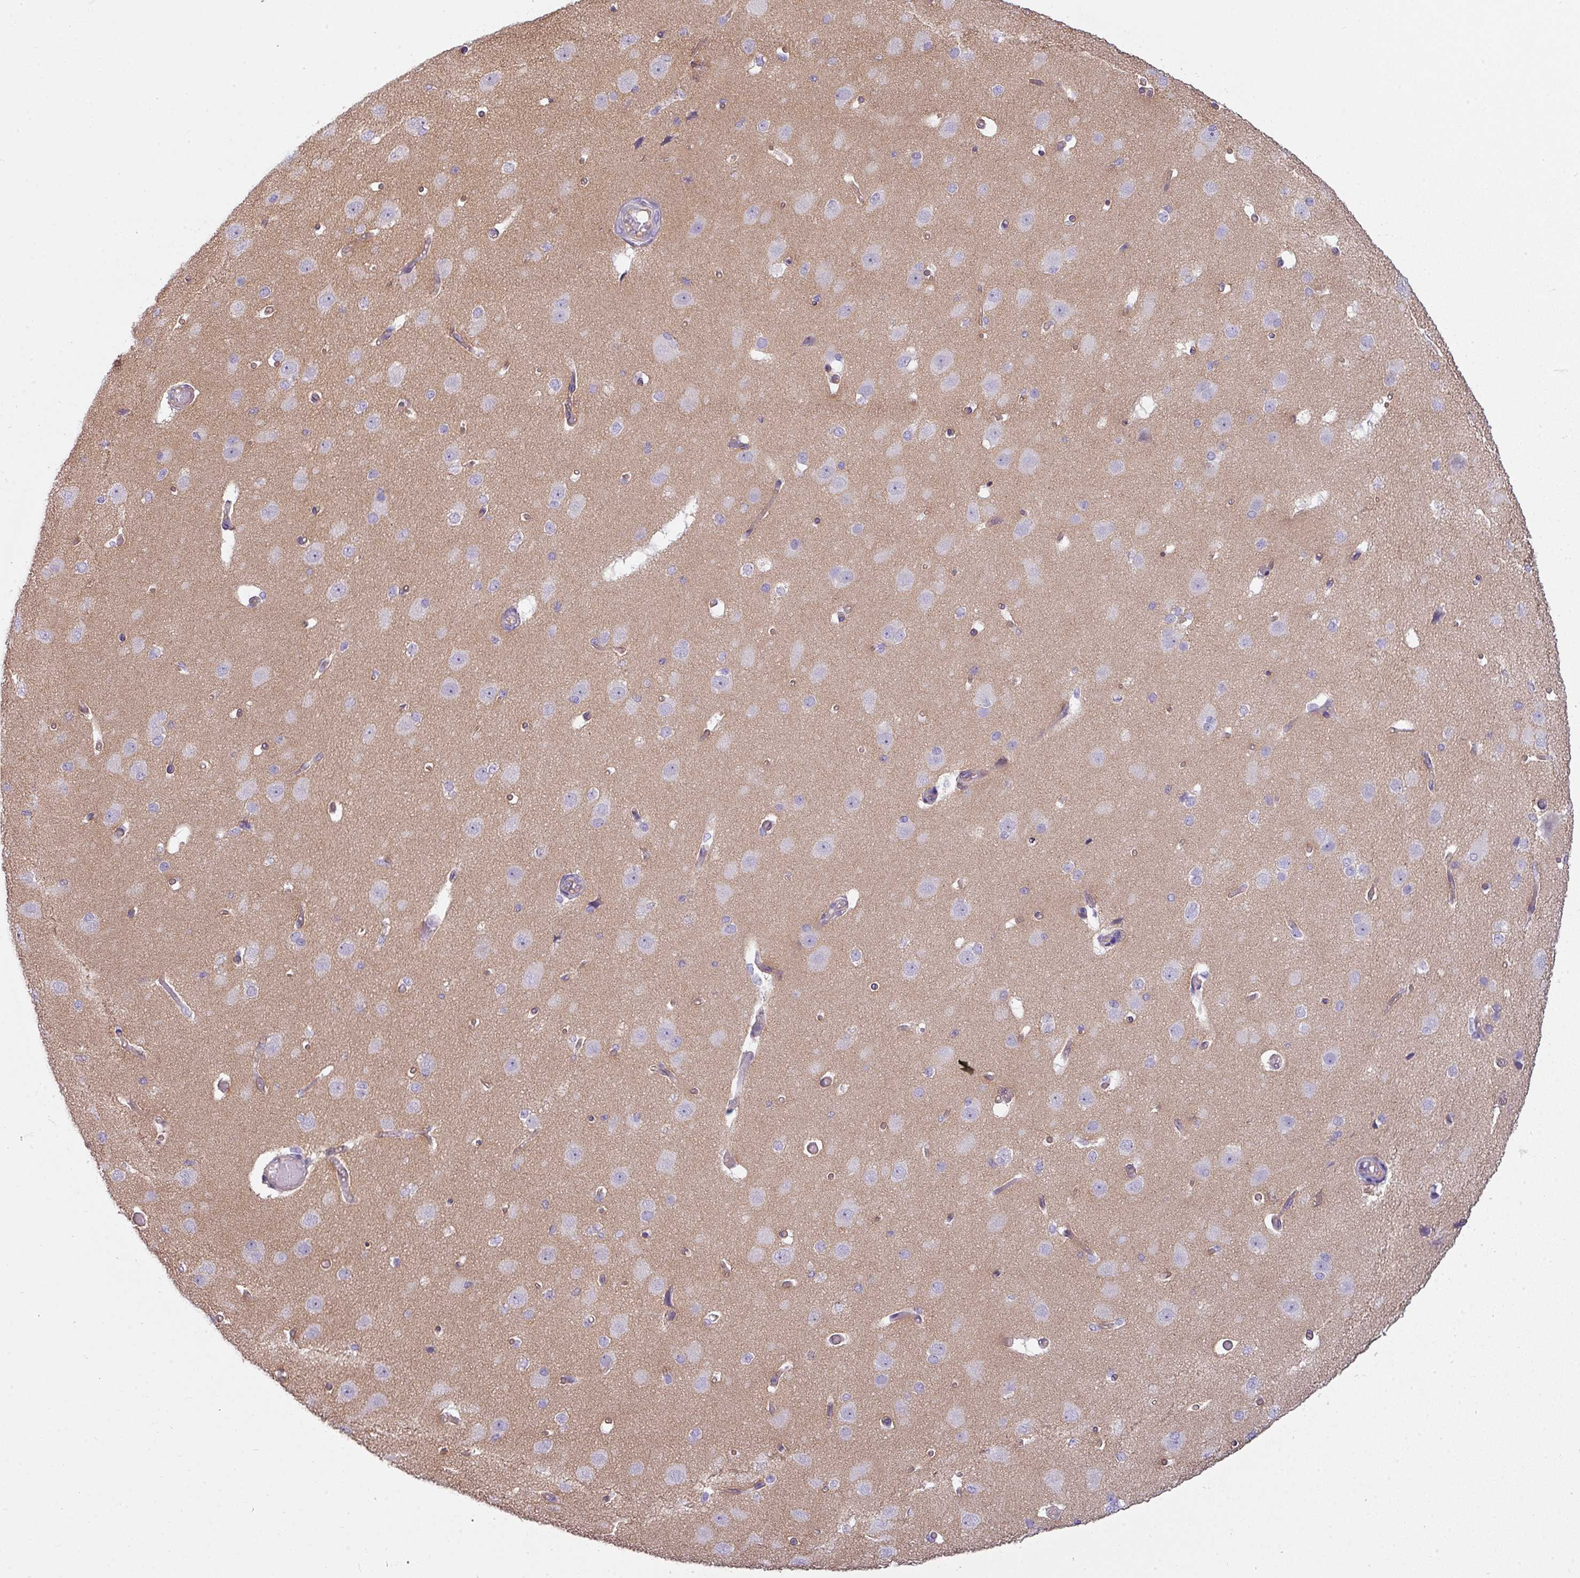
{"staining": {"intensity": "weak", "quantity": ">75%", "location": "cytoplasmic/membranous"}, "tissue": "cerebral cortex", "cell_type": "Endothelial cells", "image_type": "normal", "snomed": [{"axis": "morphology", "description": "Normal tissue, NOS"}, {"axis": "morphology", "description": "Inflammation, NOS"}, {"axis": "topography", "description": "Cerebral cortex"}], "caption": "Endothelial cells exhibit low levels of weak cytoplasmic/membranous staining in about >75% of cells in normal human cerebral cortex.", "gene": "BUD23", "patient": {"sex": "male", "age": 6}}